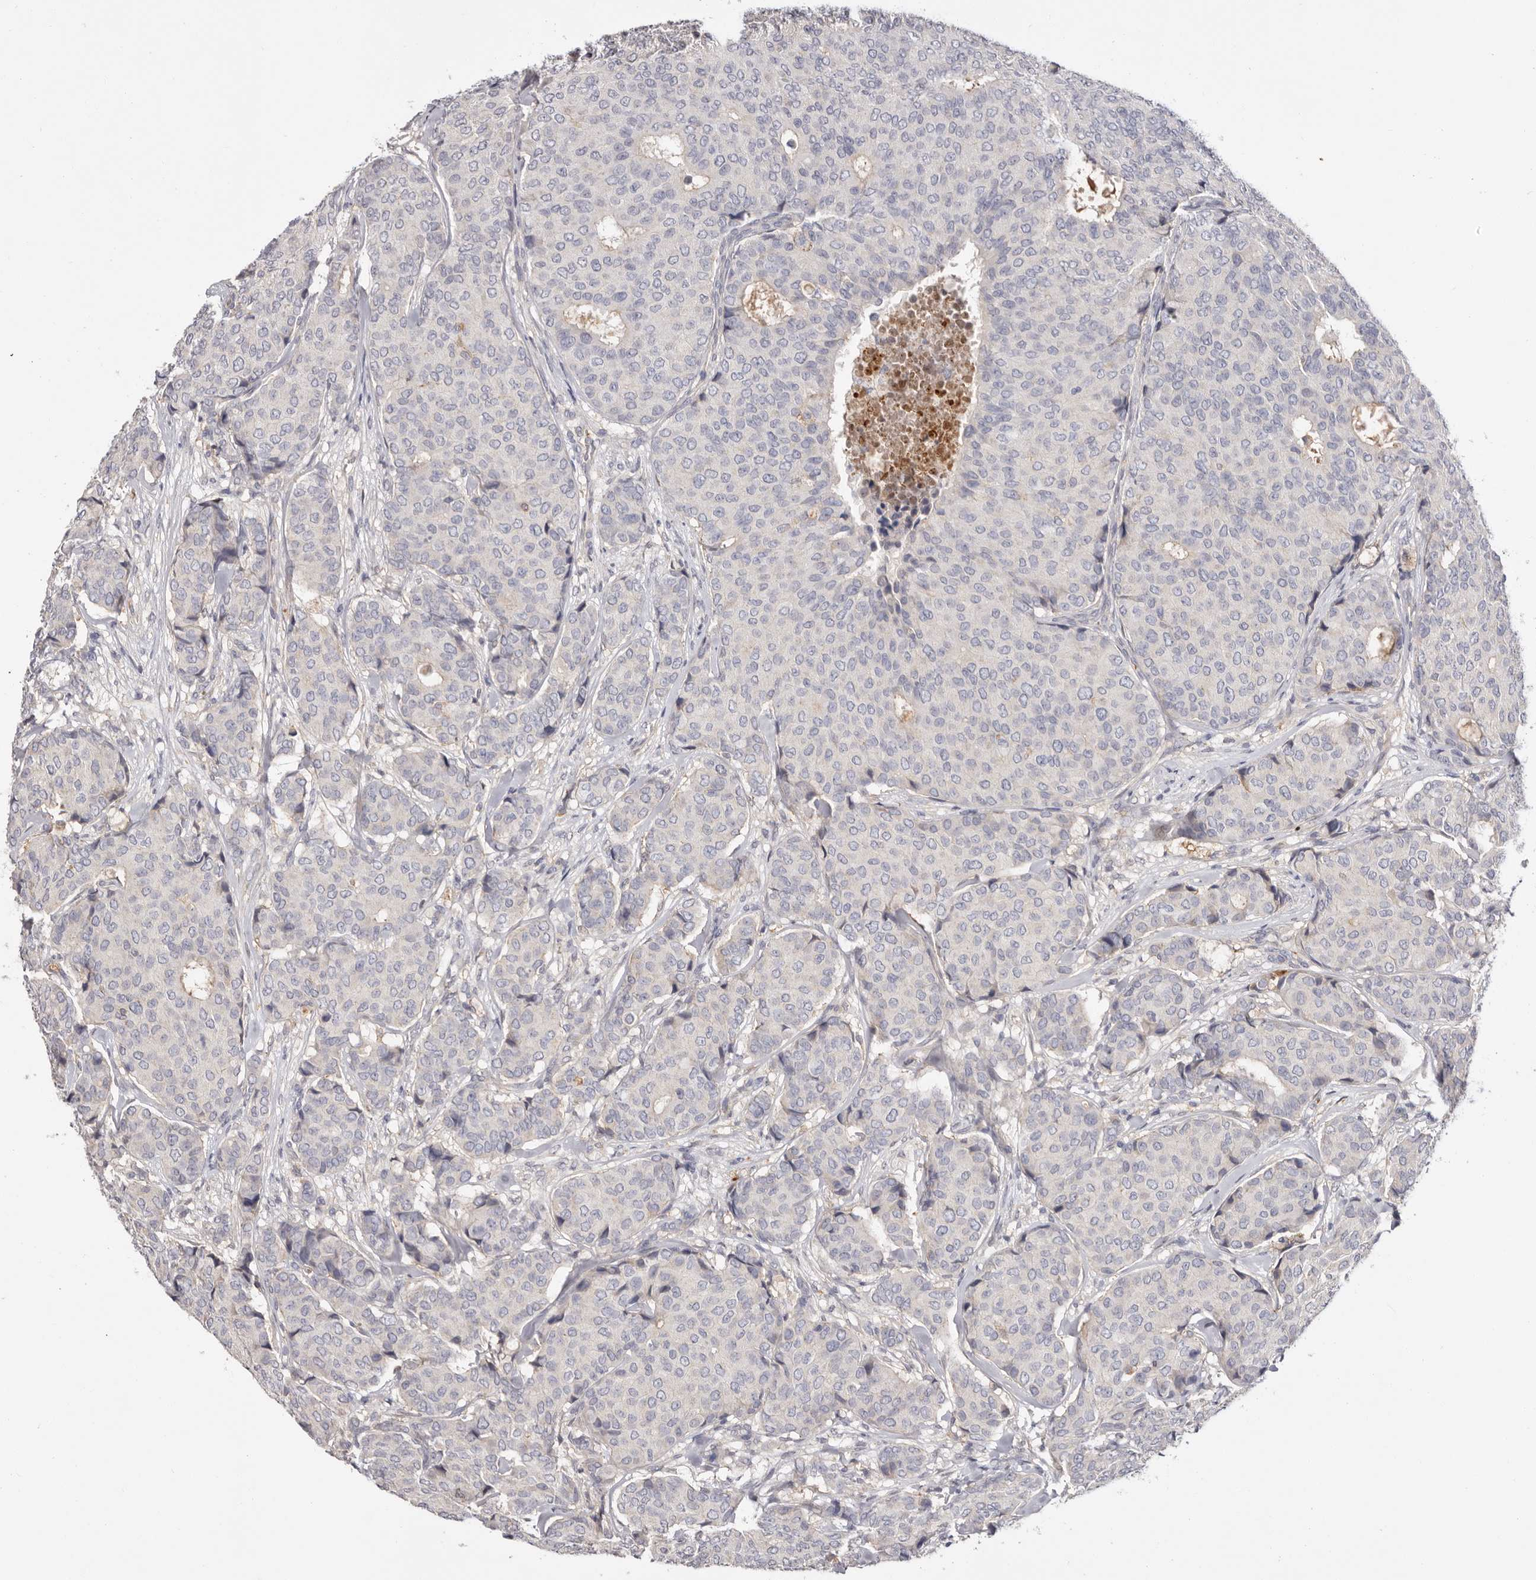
{"staining": {"intensity": "negative", "quantity": "none", "location": "none"}, "tissue": "breast cancer", "cell_type": "Tumor cells", "image_type": "cancer", "snomed": [{"axis": "morphology", "description": "Duct carcinoma"}, {"axis": "topography", "description": "Breast"}], "caption": "Breast intraductal carcinoma was stained to show a protein in brown. There is no significant expression in tumor cells.", "gene": "LMLN", "patient": {"sex": "female", "age": 75}}